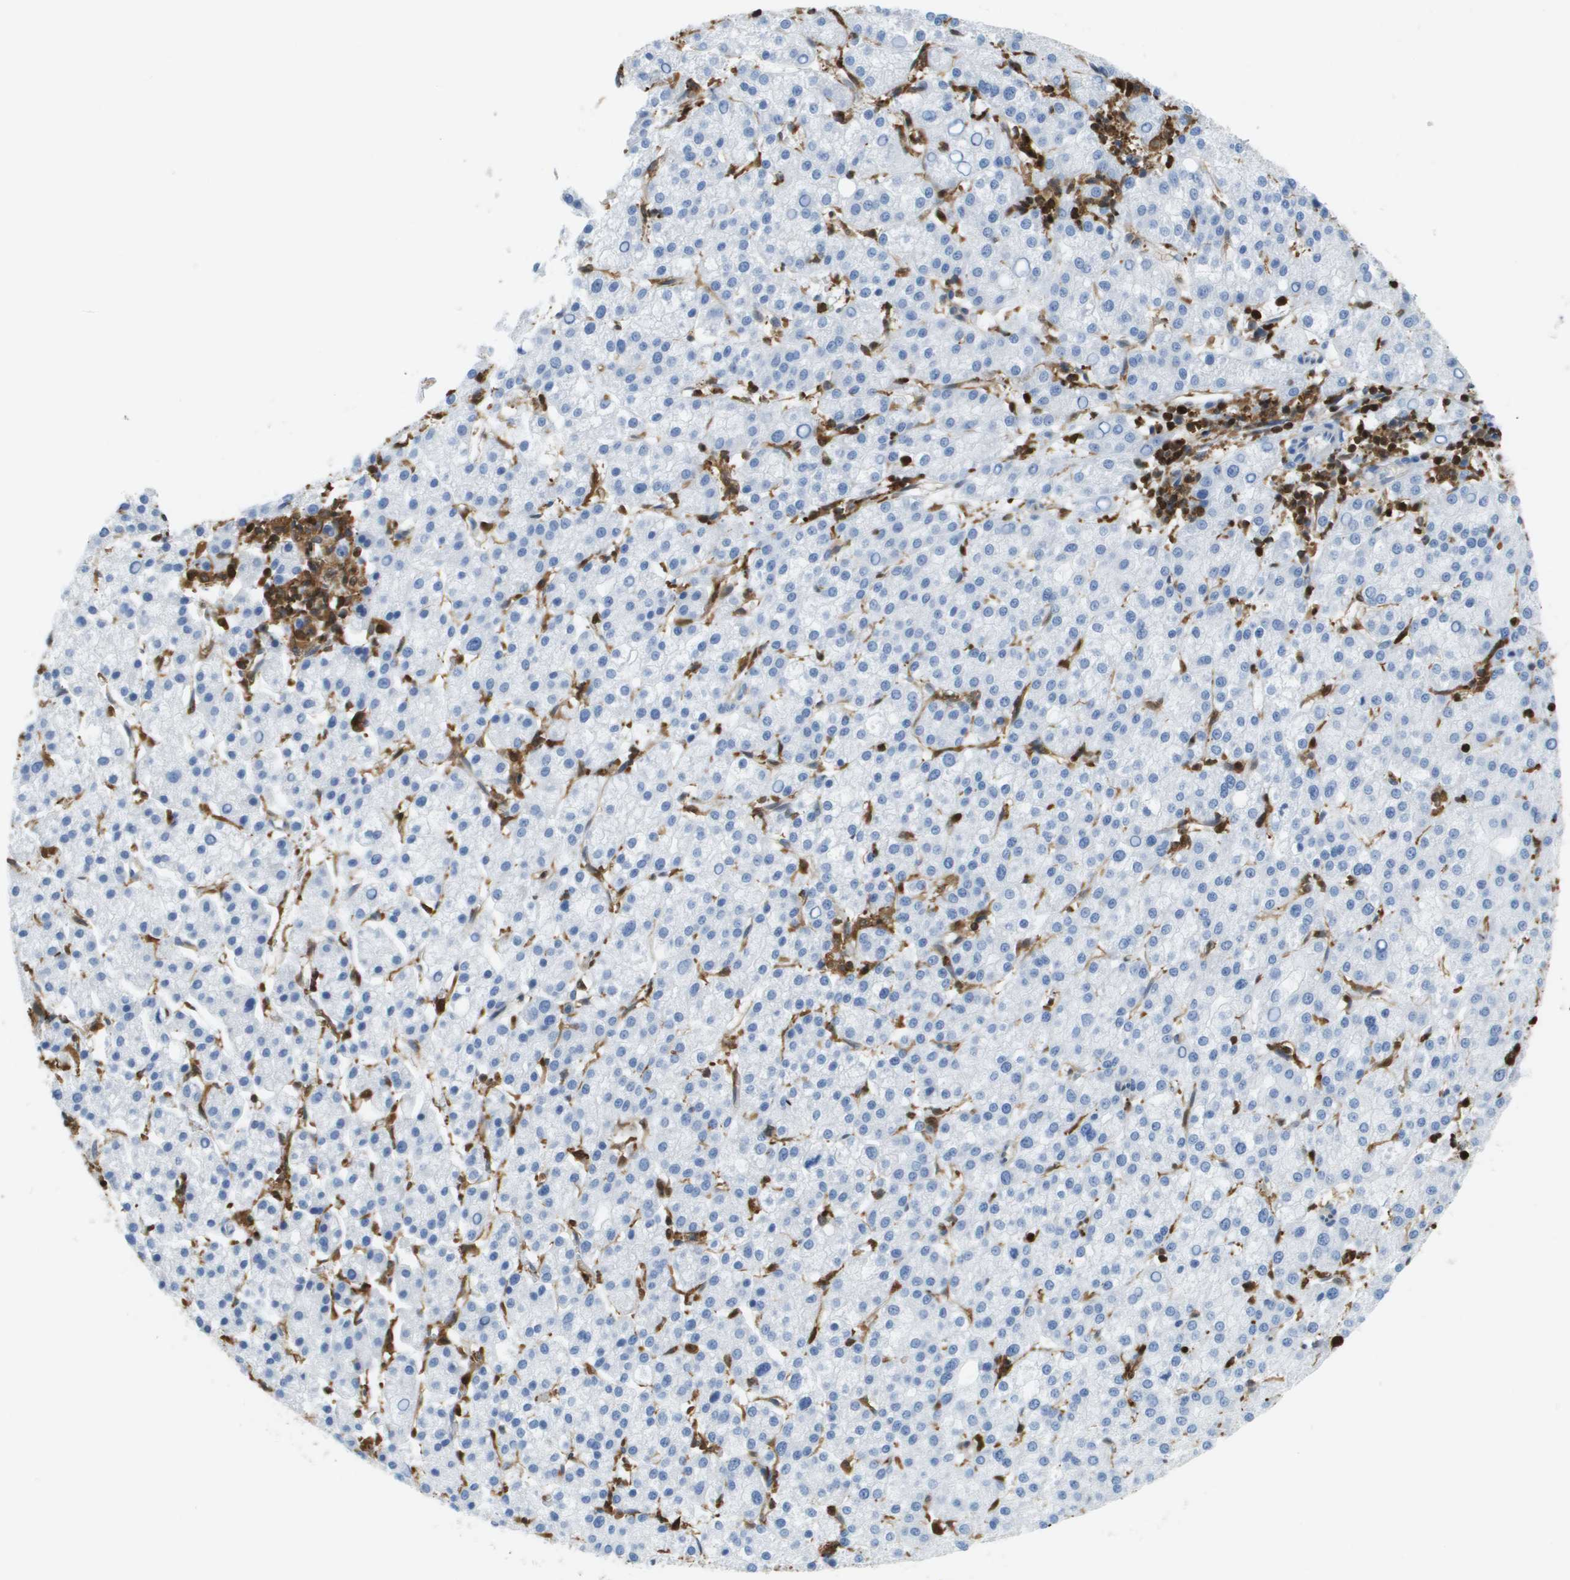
{"staining": {"intensity": "negative", "quantity": "none", "location": "none"}, "tissue": "liver cancer", "cell_type": "Tumor cells", "image_type": "cancer", "snomed": [{"axis": "morphology", "description": "Carcinoma, Hepatocellular, NOS"}, {"axis": "topography", "description": "Liver"}], "caption": "Immunohistochemical staining of hepatocellular carcinoma (liver) exhibits no significant expression in tumor cells.", "gene": "DOCK5", "patient": {"sex": "female", "age": 58}}